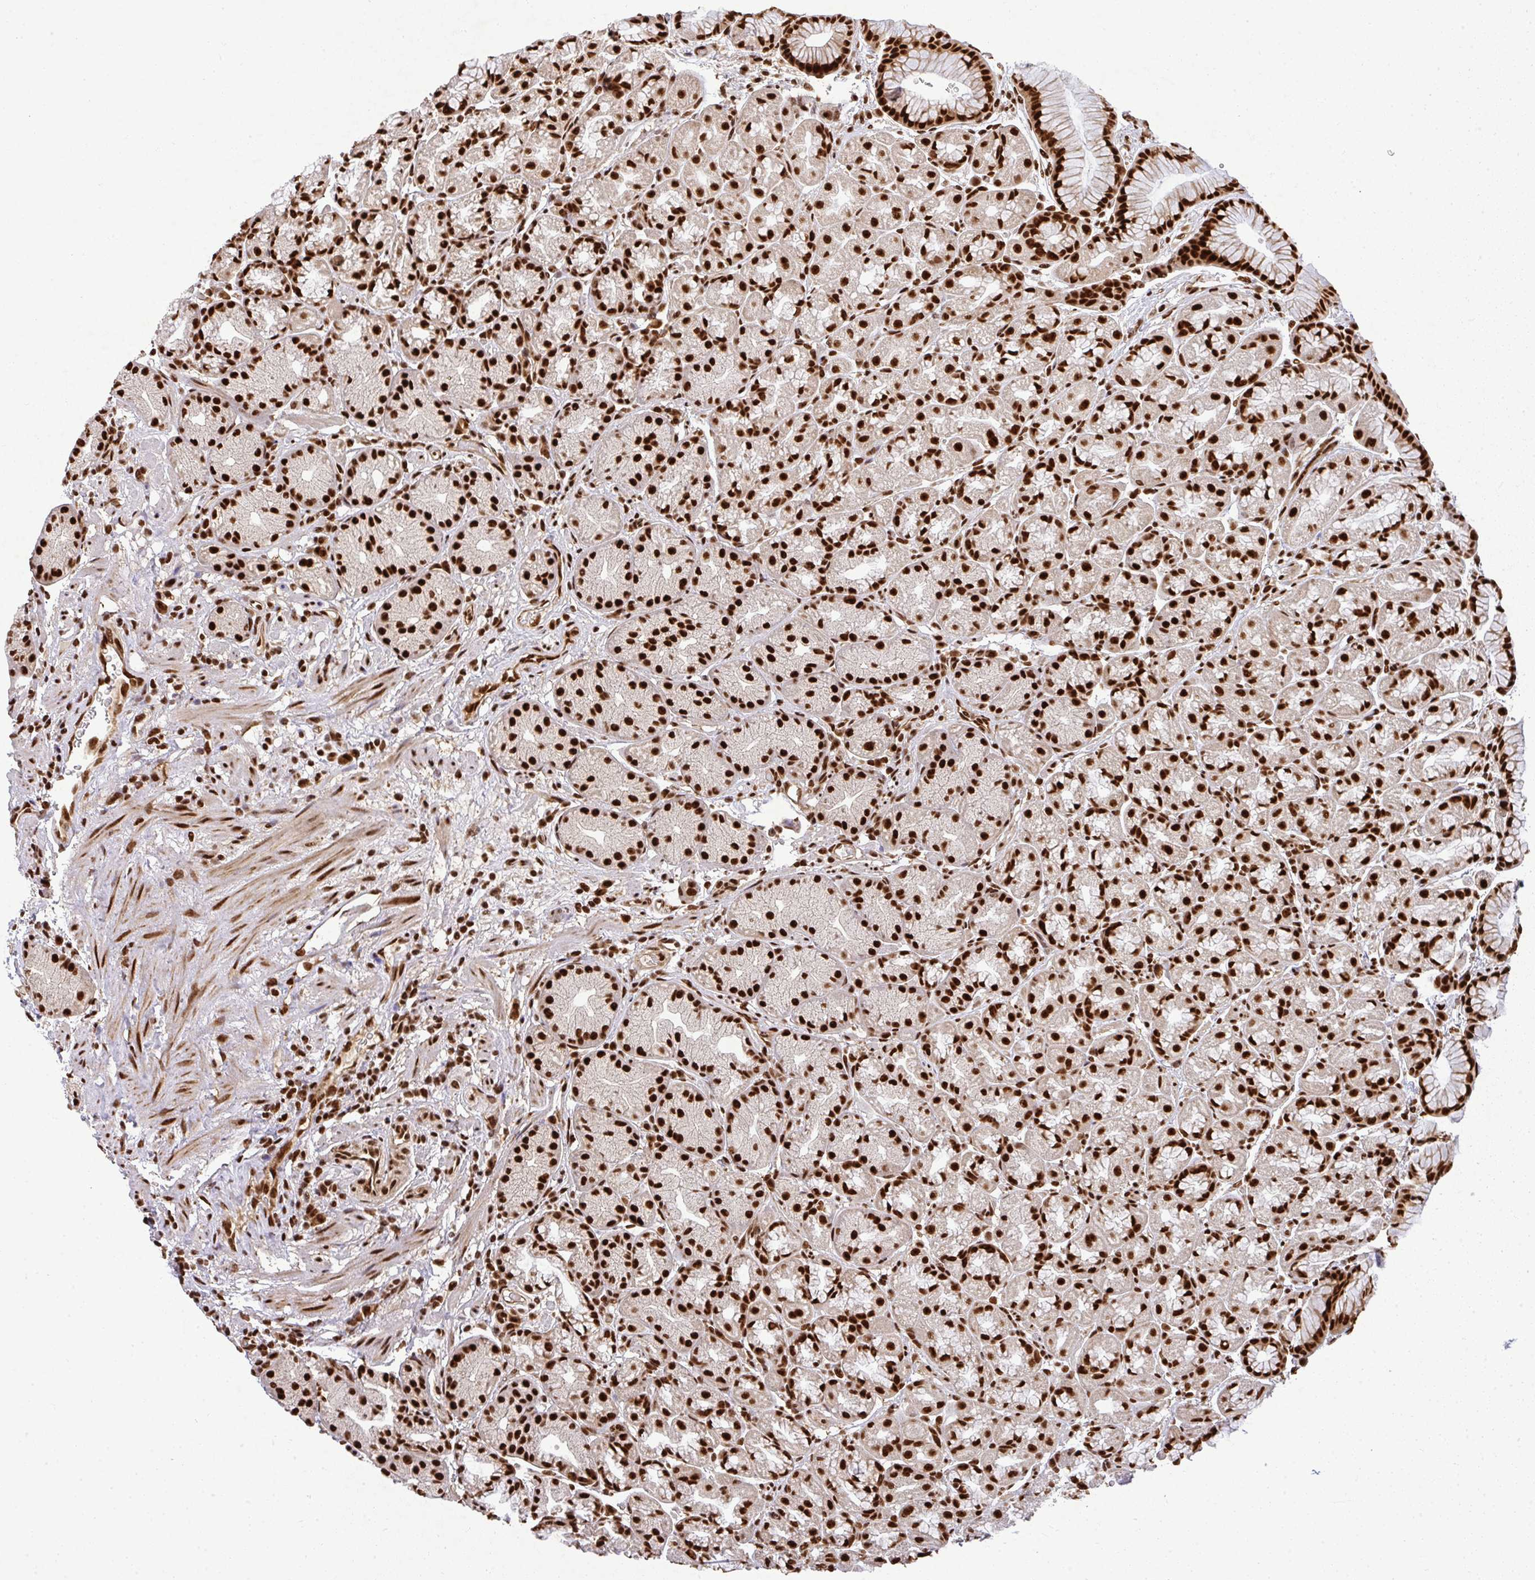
{"staining": {"intensity": "strong", "quantity": ">75%", "location": "nuclear"}, "tissue": "stomach", "cell_type": "Glandular cells", "image_type": "normal", "snomed": [{"axis": "morphology", "description": "Normal tissue, NOS"}, {"axis": "topography", "description": "Stomach, lower"}], "caption": "Stomach stained with DAB immunohistochemistry shows high levels of strong nuclear positivity in about >75% of glandular cells. (Stains: DAB in brown, nuclei in blue, Microscopy: brightfield microscopy at high magnification).", "gene": "U2AF1L4", "patient": {"sex": "male", "age": 67}}